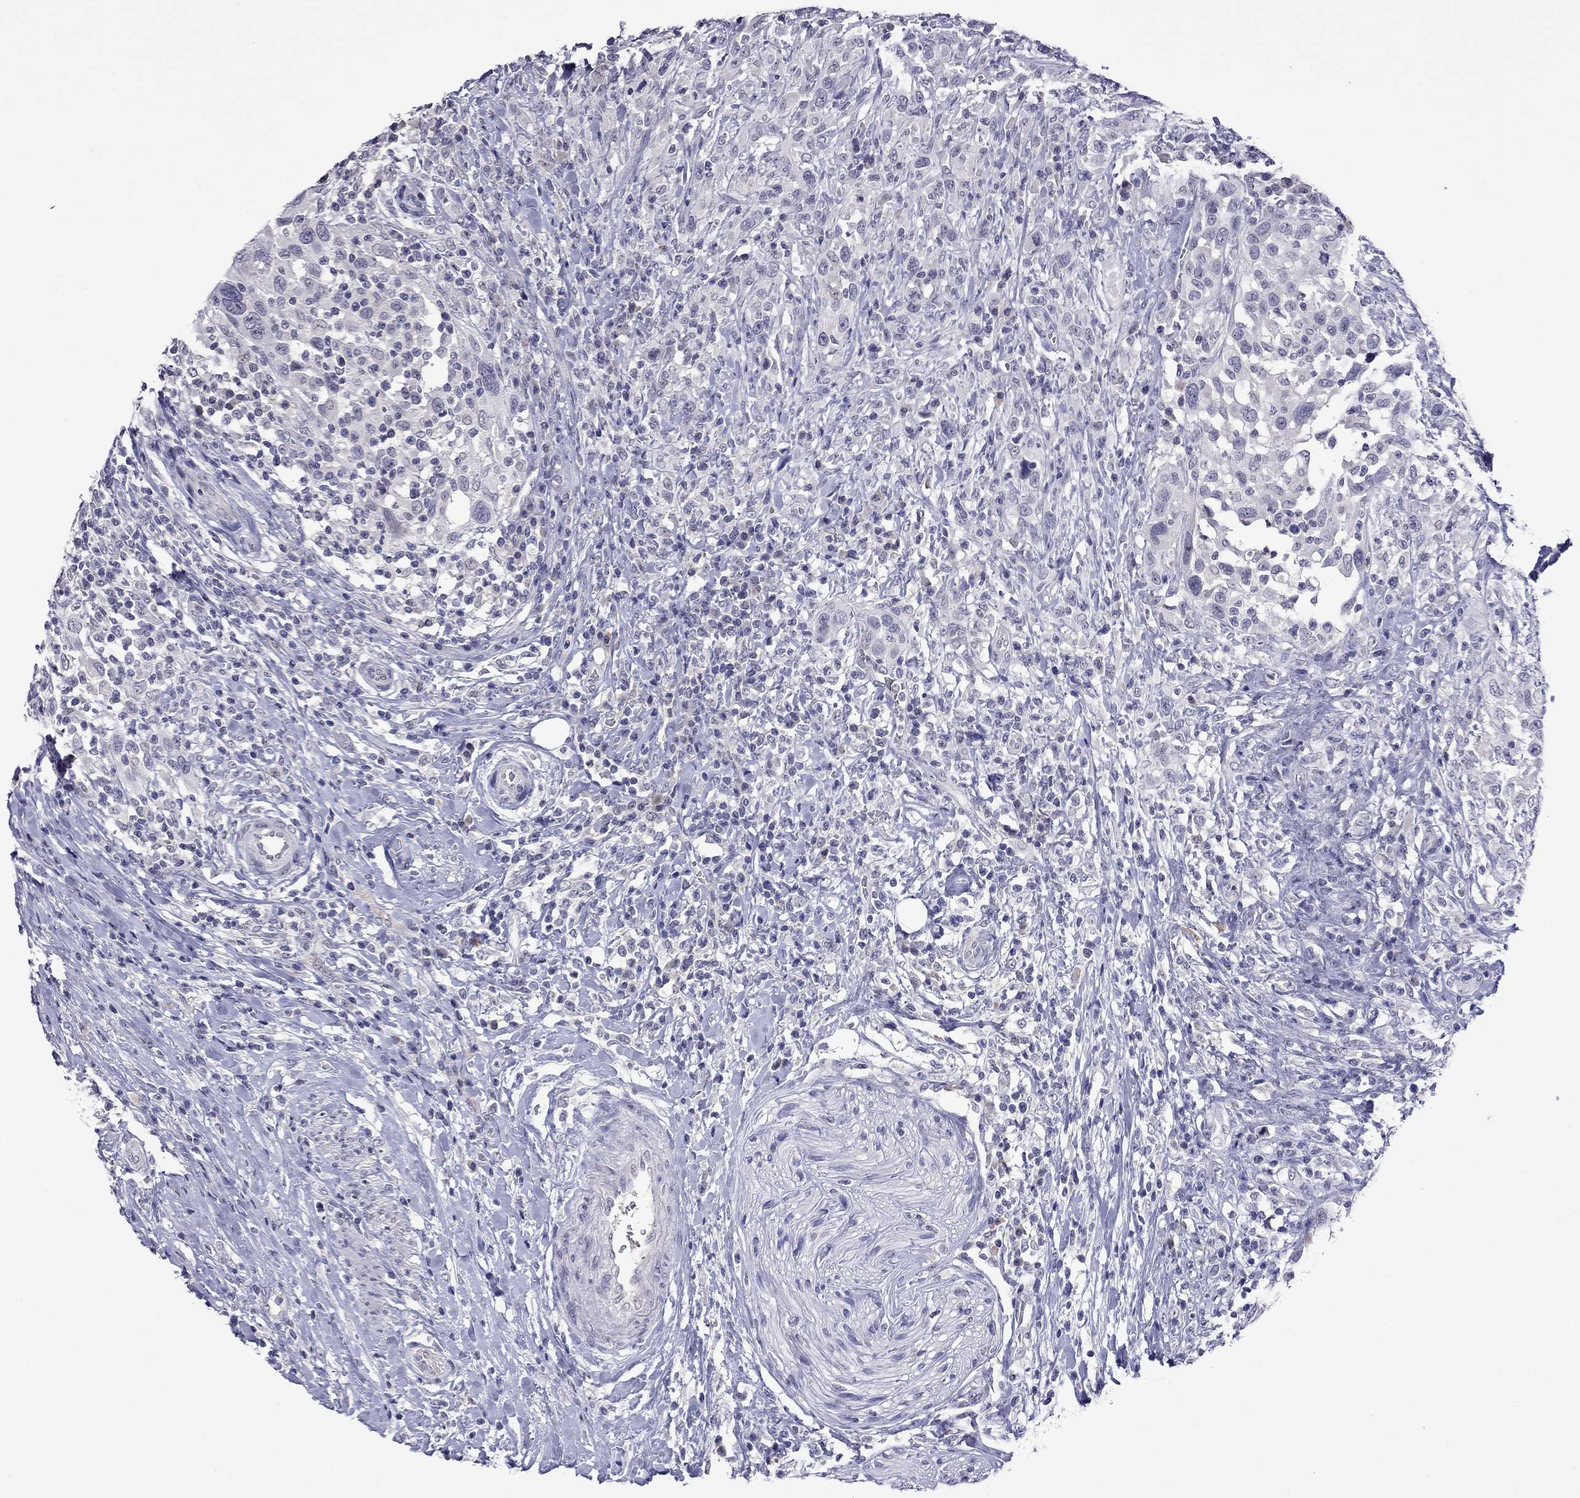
{"staining": {"intensity": "negative", "quantity": "none", "location": "none"}, "tissue": "urothelial cancer", "cell_type": "Tumor cells", "image_type": "cancer", "snomed": [{"axis": "morphology", "description": "Urothelial carcinoma, NOS"}, {"axis": "morphology", "description": "Urothelial carcinoma, High grade"}, {"axis": "topography", "description": "Urinary bladder"}], "caption": "There is no significant expression in tumor cells of transitional cell carcinoma.", "gene": "STAR", "patient": {"sex": "female", "age": 64}}